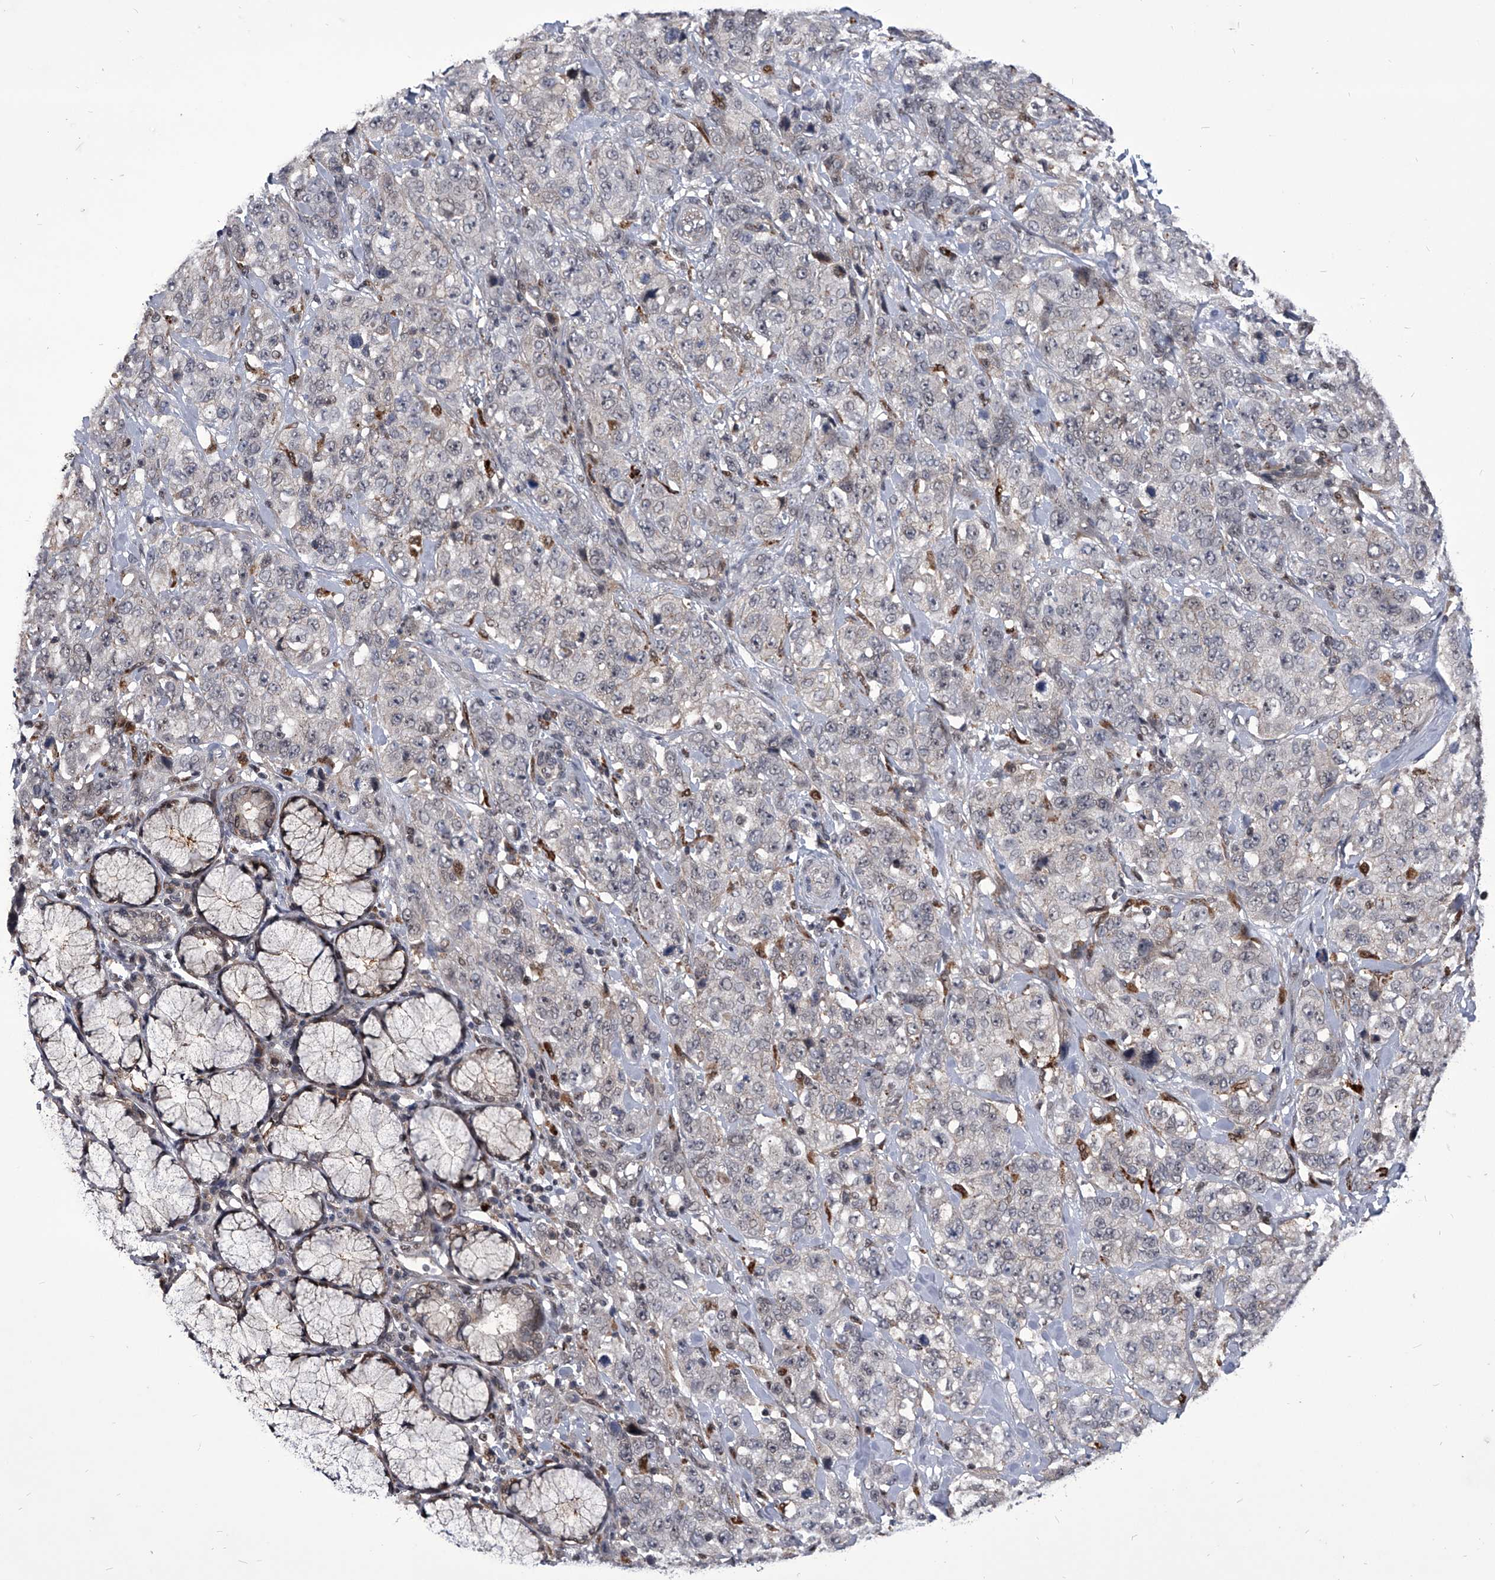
{"staining": {"intensity": "negative", "quantity": "none", "location": "none"}, "tissue": "stomach cancer", "cell_type": "Tumor cells", "image_type": "cancer", "snomed": [{"axis": "morphology", "description": "Adenocarcinoma, NOS"}, {"axis": "topography", "description": "Stomach"}], "caption": "DAB (3,3'-diaminobenzidine) immunohistochemical staining of human stomach cancer displays no significant expression in tumor cells.", "gene": "CMTR1", "patient": {"sex": "male", "age": 48}}